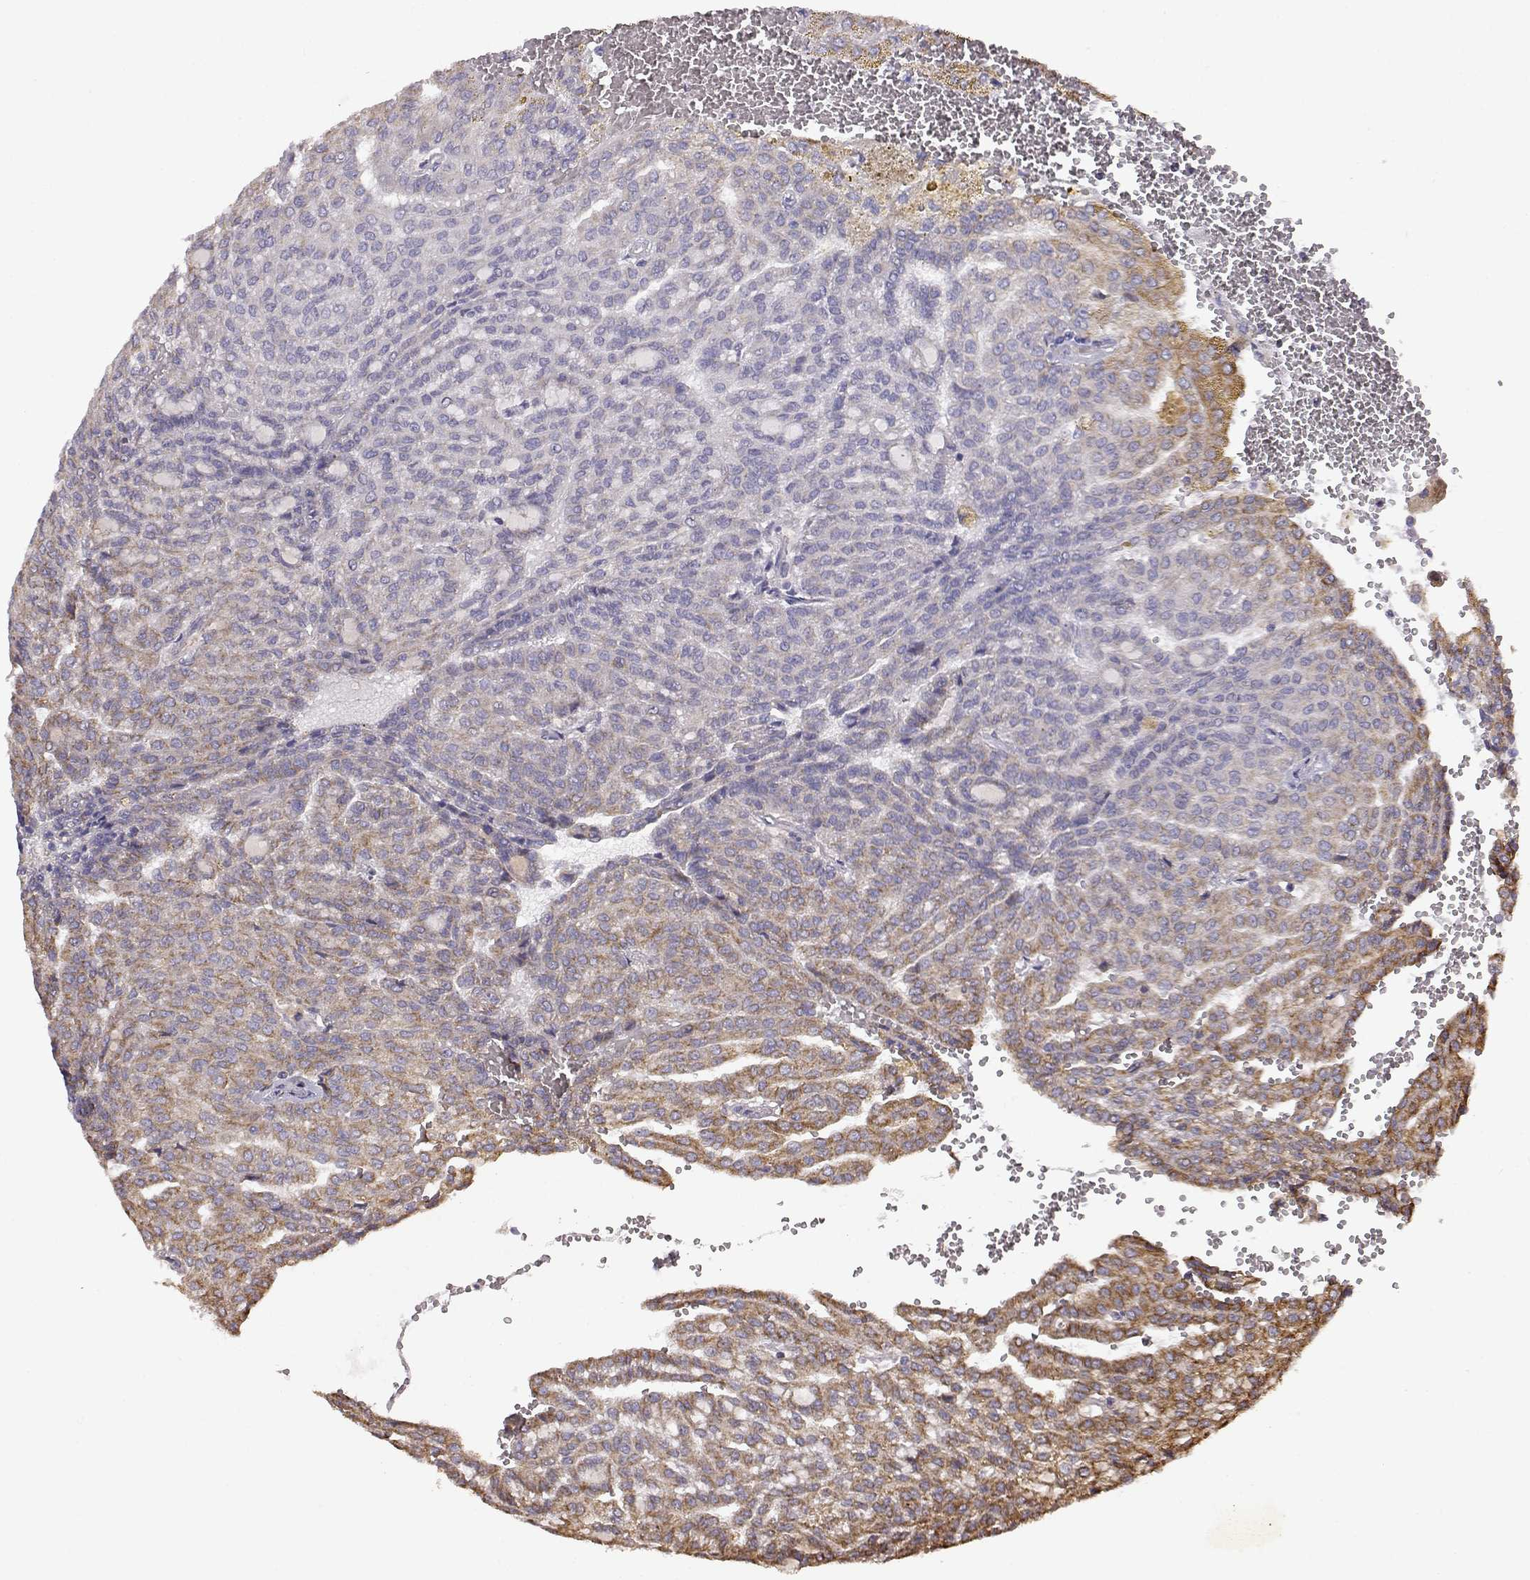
{"staining": {"intensity": "moderate", "quantity": "<25%", "location": "cytoplasmic/membranous"}, "tissue": "renal cancer", "cell_type": "Tumor cells", "image_type": "cancer", "snomed": [{"axis": "morphology", "description": "Adenocarcinoma, NOS"}, {"axis": "topography", "description": "Kidney"}], "caption": "Brown immunohistochemical staining in human renal adenocarcinoma exhibits moderate cytoplasmic/membranous staining in about <25% of tumor cells.", "gene": "DDC", "patient": {"sex": "male", "age": 63}}